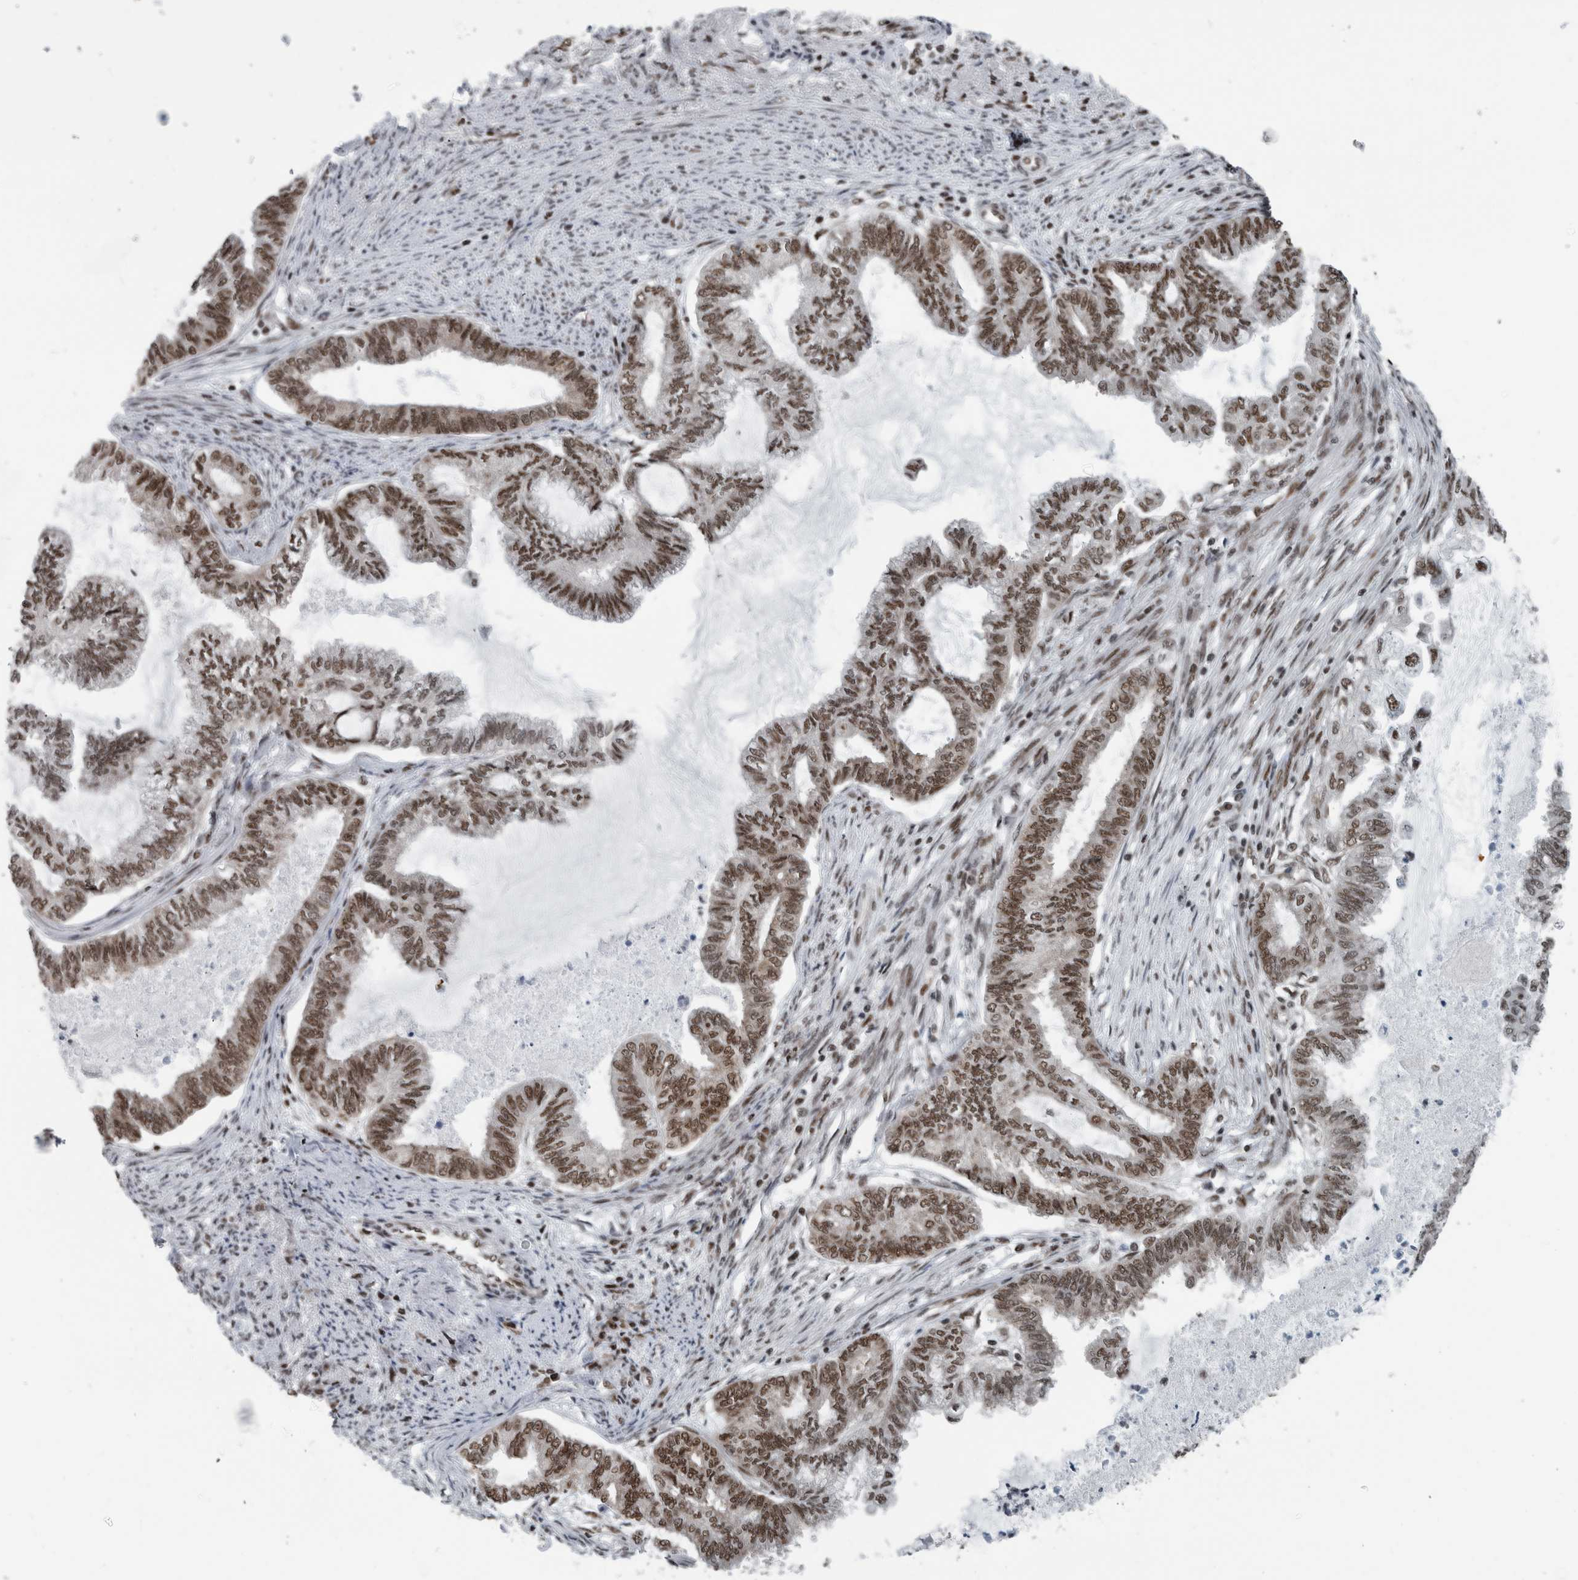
{"staining": {"intensity": "moderate", "quantity": ">75%", "location": "nuclear"}, "tissue": "endometrial cancer", "cell_type": "Tumor cells", "image_type": "cancer", "snomed": [{"axis": "morphology", "description": "Adenocarcinoma, NOS"}, {"axis": "topography", "description": "Endometrium"}], "caption": "Immunohistochemical staining of adenocarcinoma (endometrial) demonstrates moderate nuclear protein expression in approximately >75% of tumor cells. (DAB (3,3'-diaminobenzidine) IHC with brightfield microscopy, high magnification).", "gene": "DNMT3A", "patient": {"sex": "female", "age": 86}}